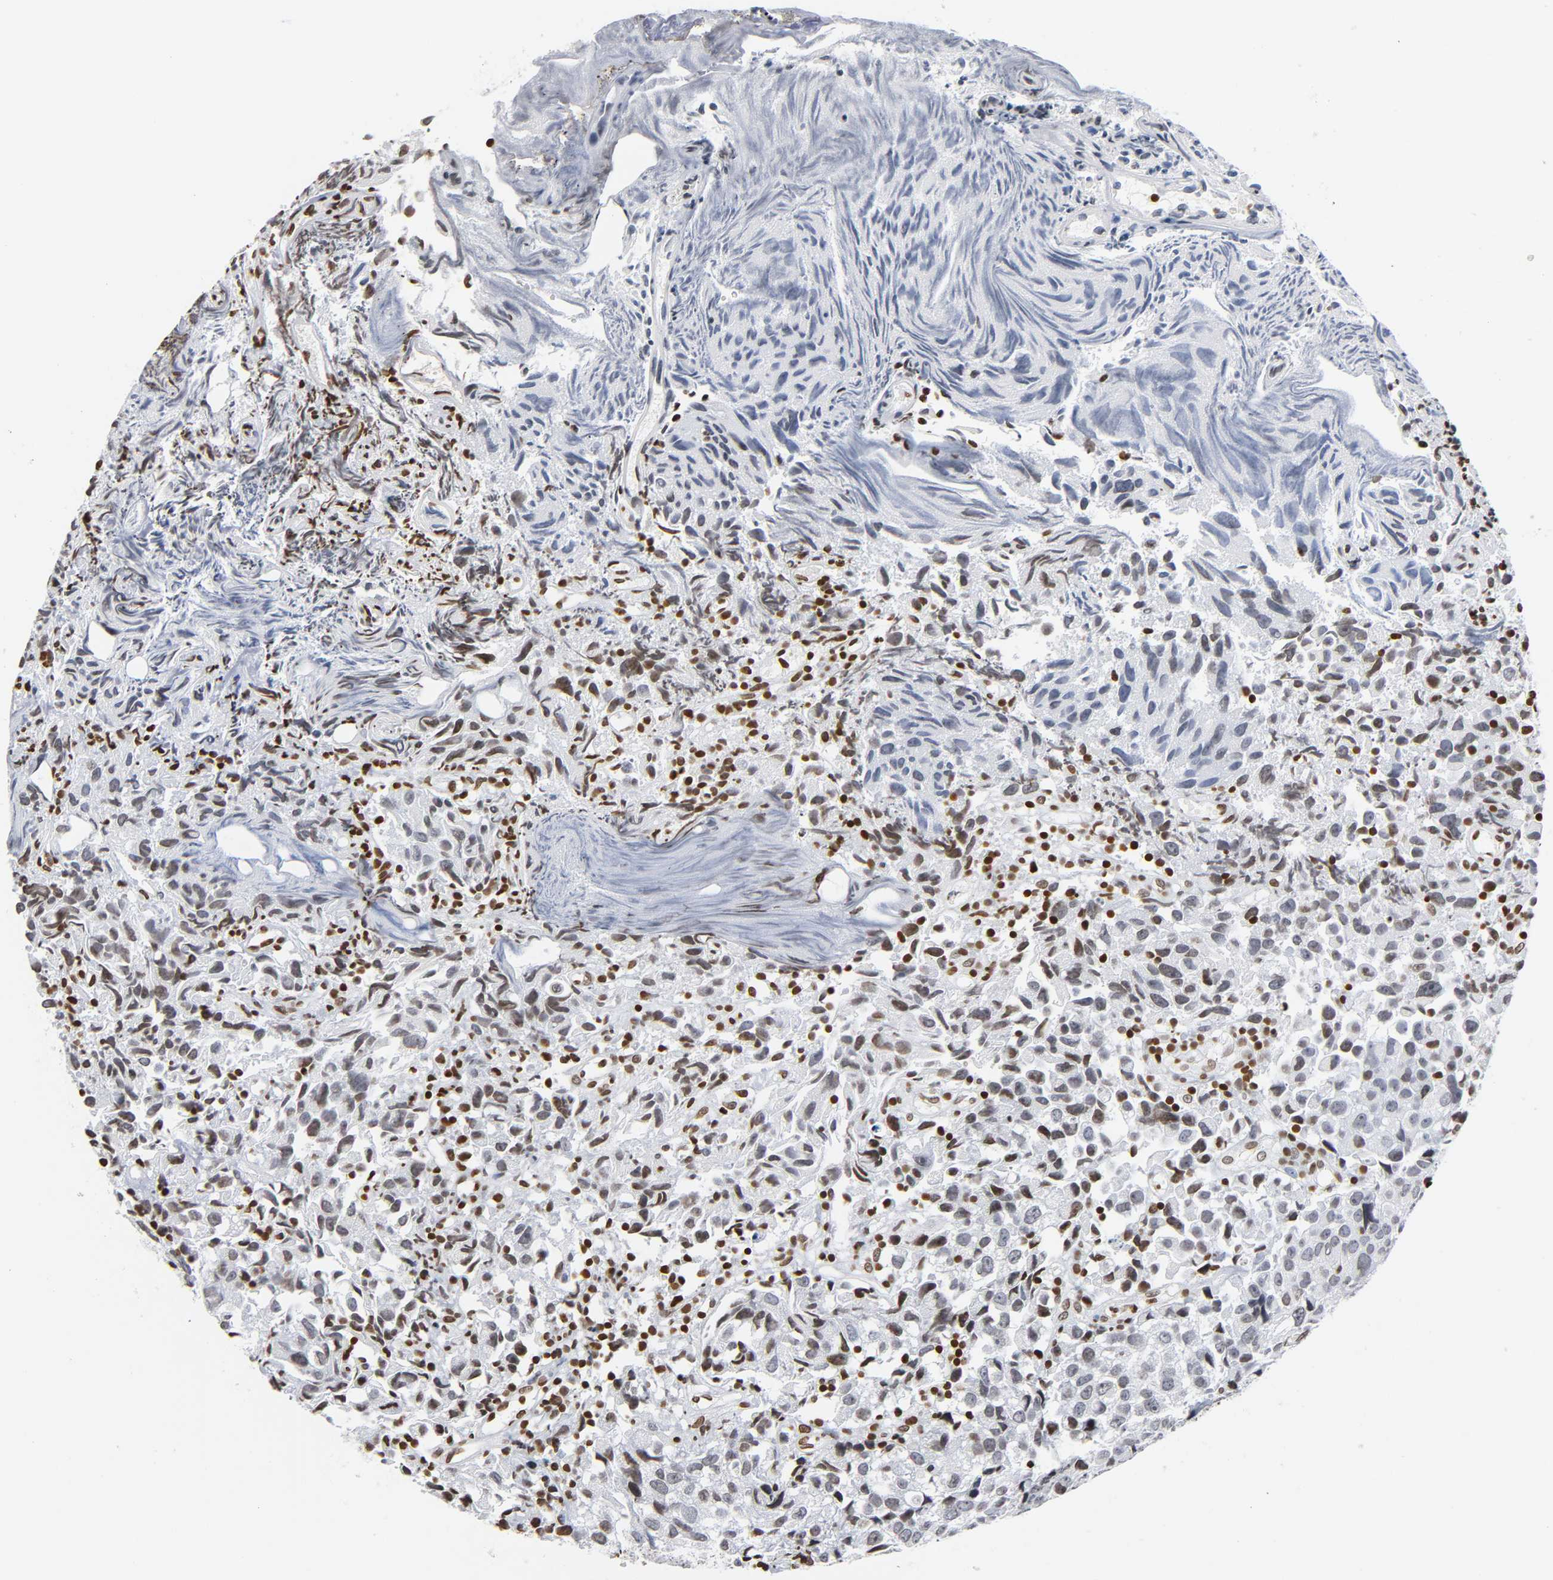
{"staining": {"intensity": "moderate", "quantity": "25%-75%", "location": "nuclear"}, "tissue": "urothelial cancer", "cell_type": "Tumor cells", "image_type": "cancer", "snomed": [{"axis": "morphology", "description": "Urothelial carcinoma, High grade"}, {"axis": "topography", "description": "Urinary bladder"}], "caption": "Tumor cells show medium levels of moderate nuclear expression in approximately 25%-75% of cells in human urothelial carcinoma (high-grade).", "gene": "HOXA6", "patient": {"sex": "female", "age": 75}}